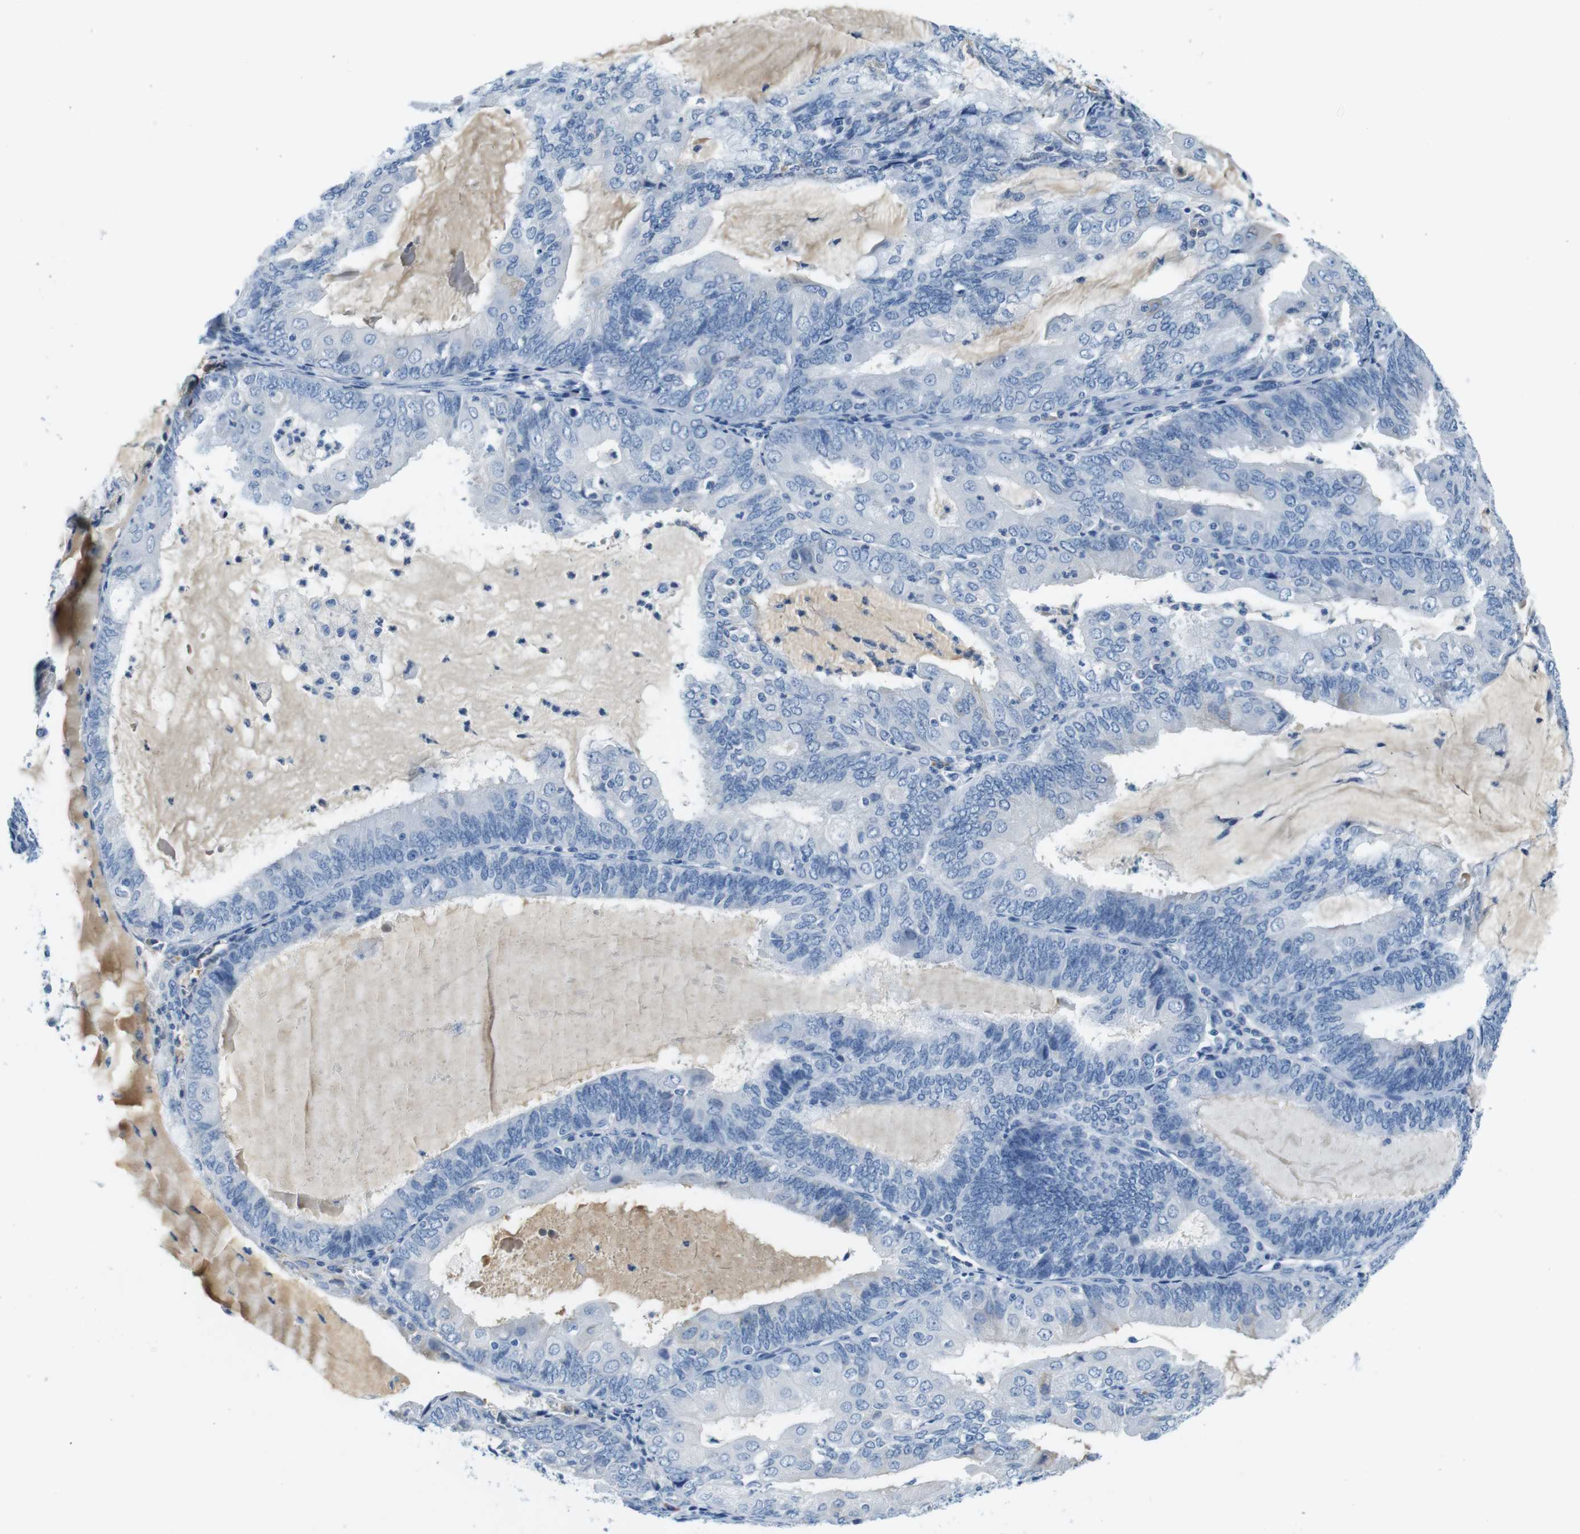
{"staining": {"intensity": "negative", "quantity": "none", "location": "none"}, "tissue": "endometrial cancer", "cell_type": "Tumor cells", "image_type": "cancer", "snomed": [{"axis": "morphology", "description": "Adenocarcinoma, NOS"}, {"axis": "topography", "description": "Endometrium"}], "caption": "Immunohistochemistry (IHC) histopathology image of endometrial cancer stained for a protein (brown), which reveals no positivity in tumor cells.", "gene": "IGHD", "patient": {"sex": "female", "age": 81}}